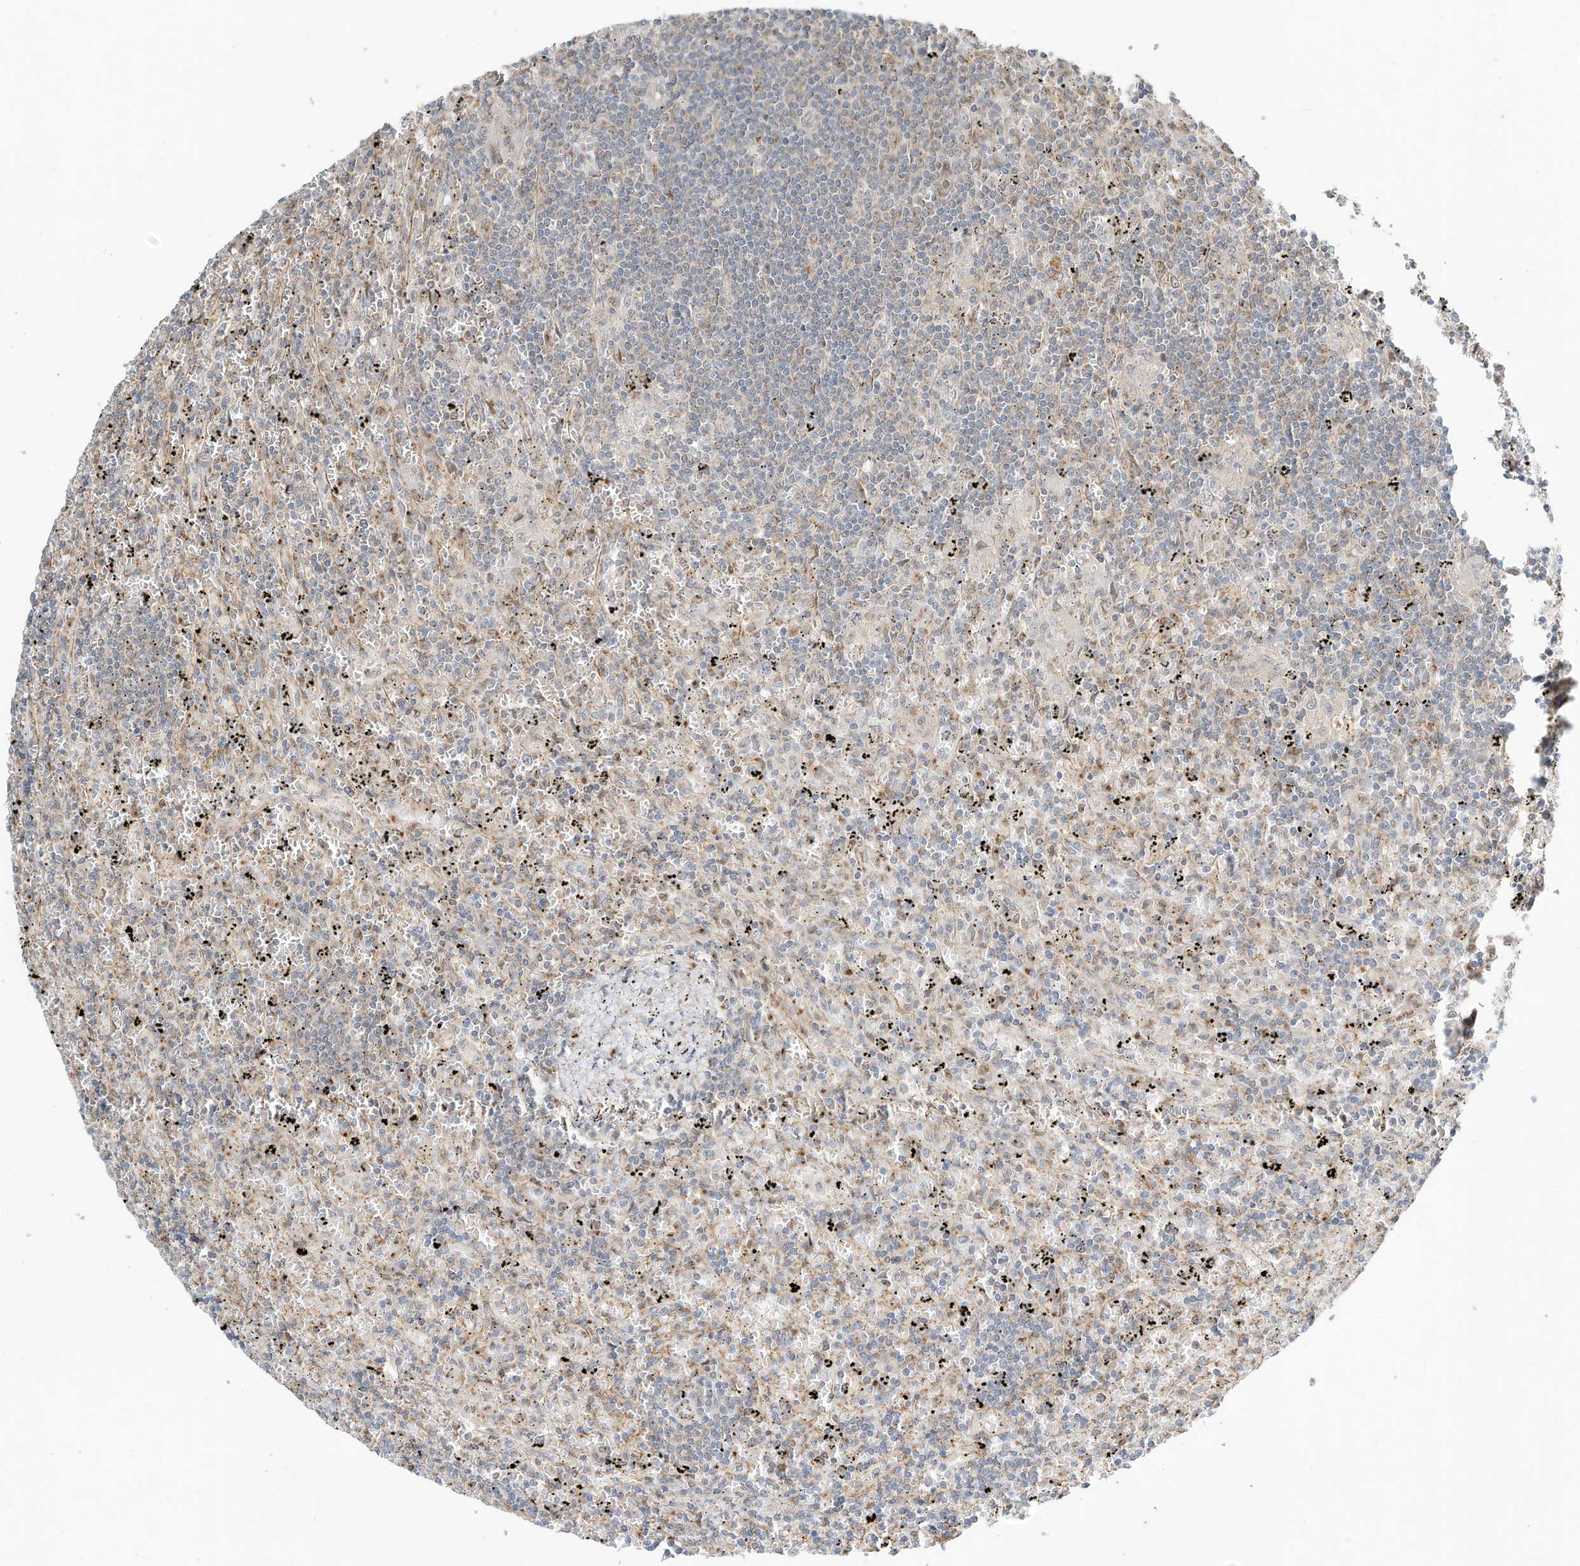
{"staining": {"intensity": "negative", "quantity": "none", "location": "none"}, "tissue": "lymphoma", "cell_type": "Tumor cells", "image_type": "cancer", "snomed": [{"axis": "morphology", "description": "Malignant lymphoma, non-Hodgkin's type, Low grade"}, {"axis": "topography", "description": "Spleen"}], "caption": "A photomicrograph of low-grade malignant lymphoma, non-Hodgkin's type stained for a protein reveals no brown staining in tumor cells. (Stains: DAB (3,3'-diaminobenzidine) immunohistochemistry (IHC) with hematoxylin counter stain, Microscopy: brightfield microscopy at high magnification).", "gene": "CUX1", "patient": {"sex": "male", "age": 76}}